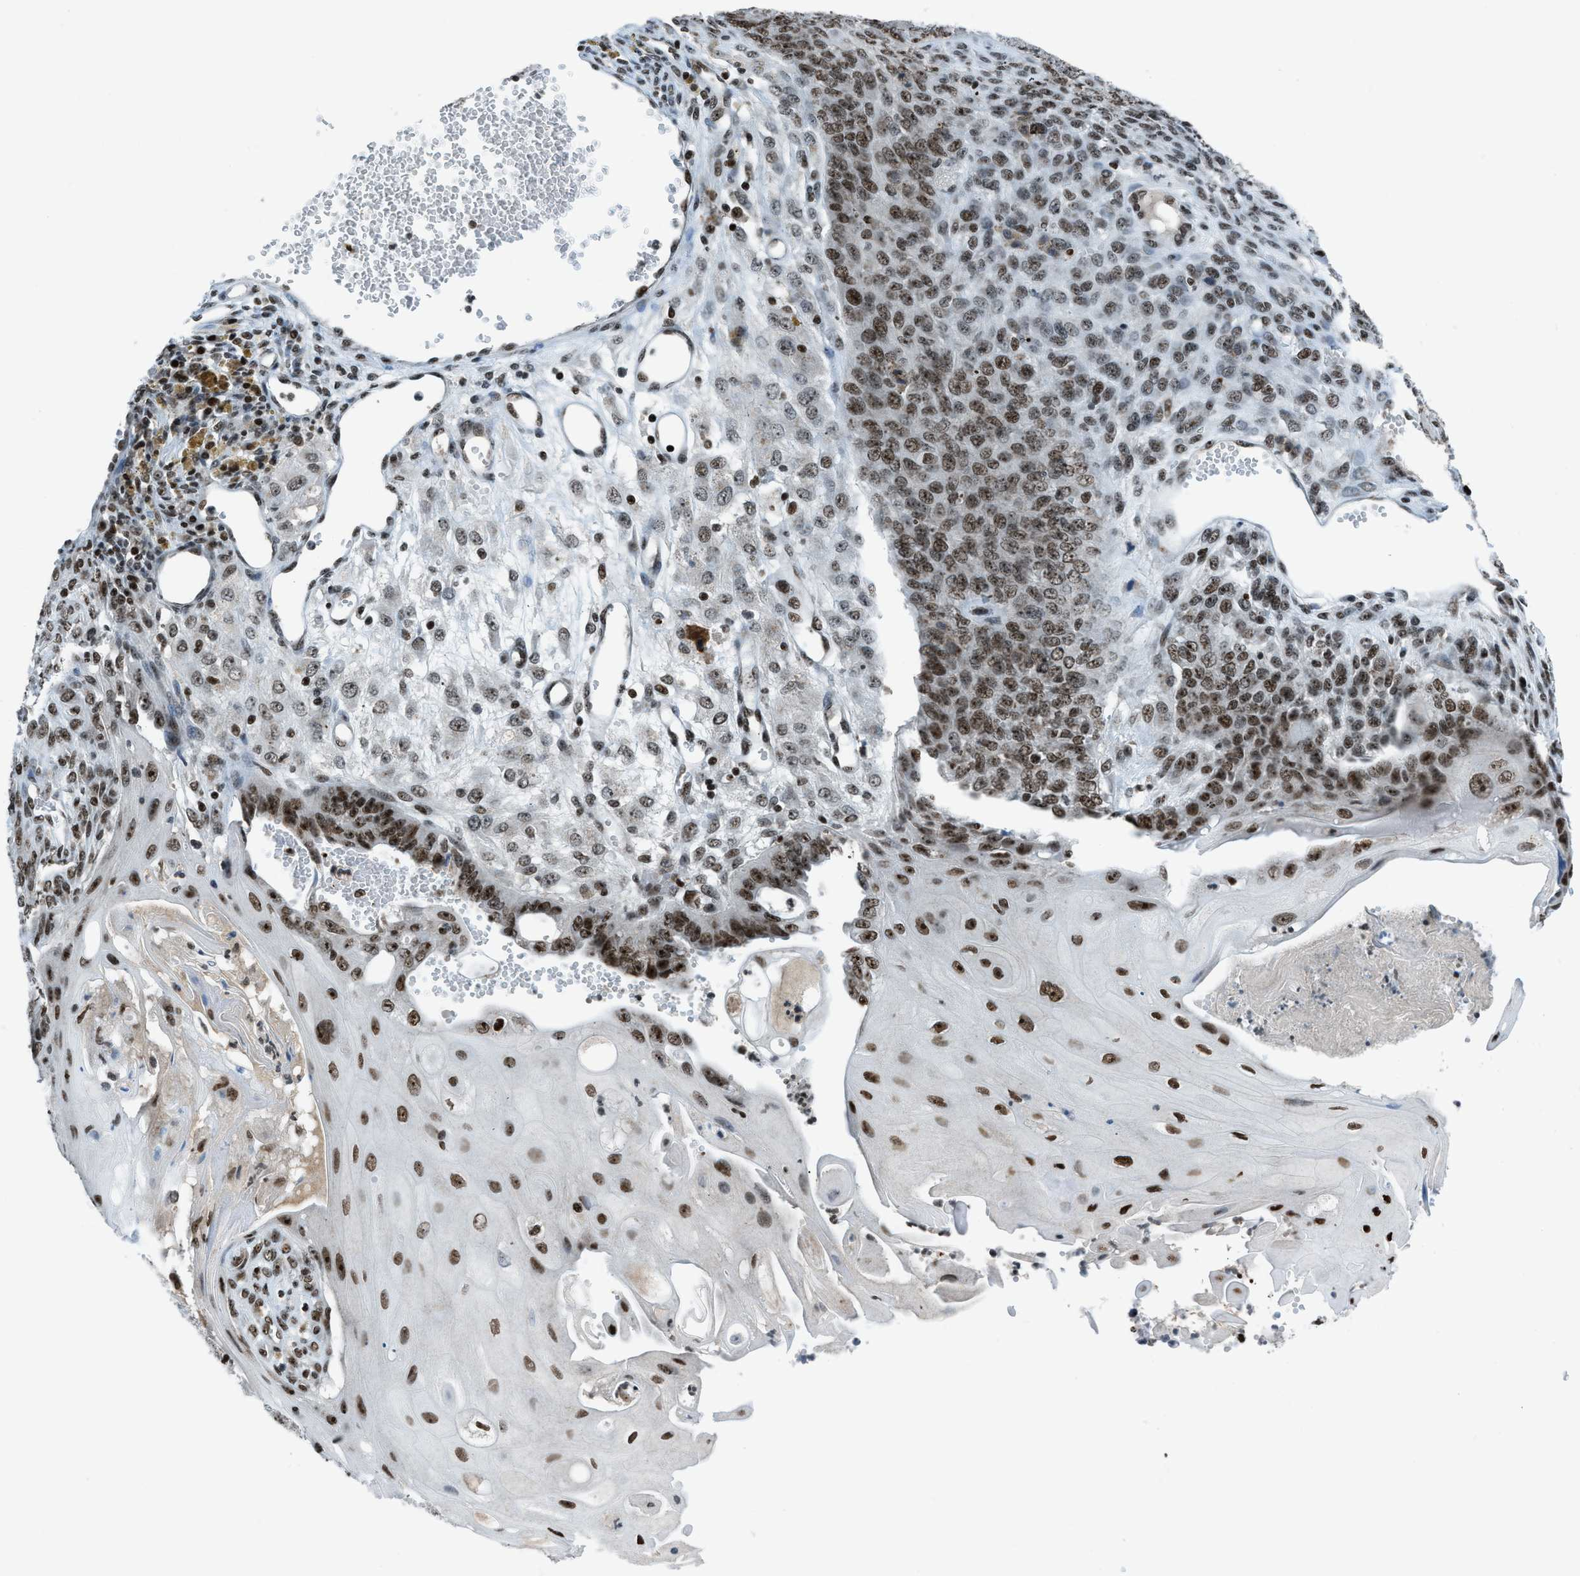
{"staining": {"intensity": "strong", "quantity": ">75%", "location": "nuclear"}, "tissue": "endometrial cancer", "cell_type": "Tumor cells", "image_type": "cancer", "snomed": [{"axis": "morphology", "description": "Adenocarcinoma, NOS"}, {"axis": "topography", "description": "Endometrium"}], "caption": "The photomicrograph displays staining of endometrial cancer (adenocarcinoma), revealing strong nuclear protein expression (brown color) within tumor cells.", "gene": "RAD51B", "patient": {"sex": "female", "age": 32}}